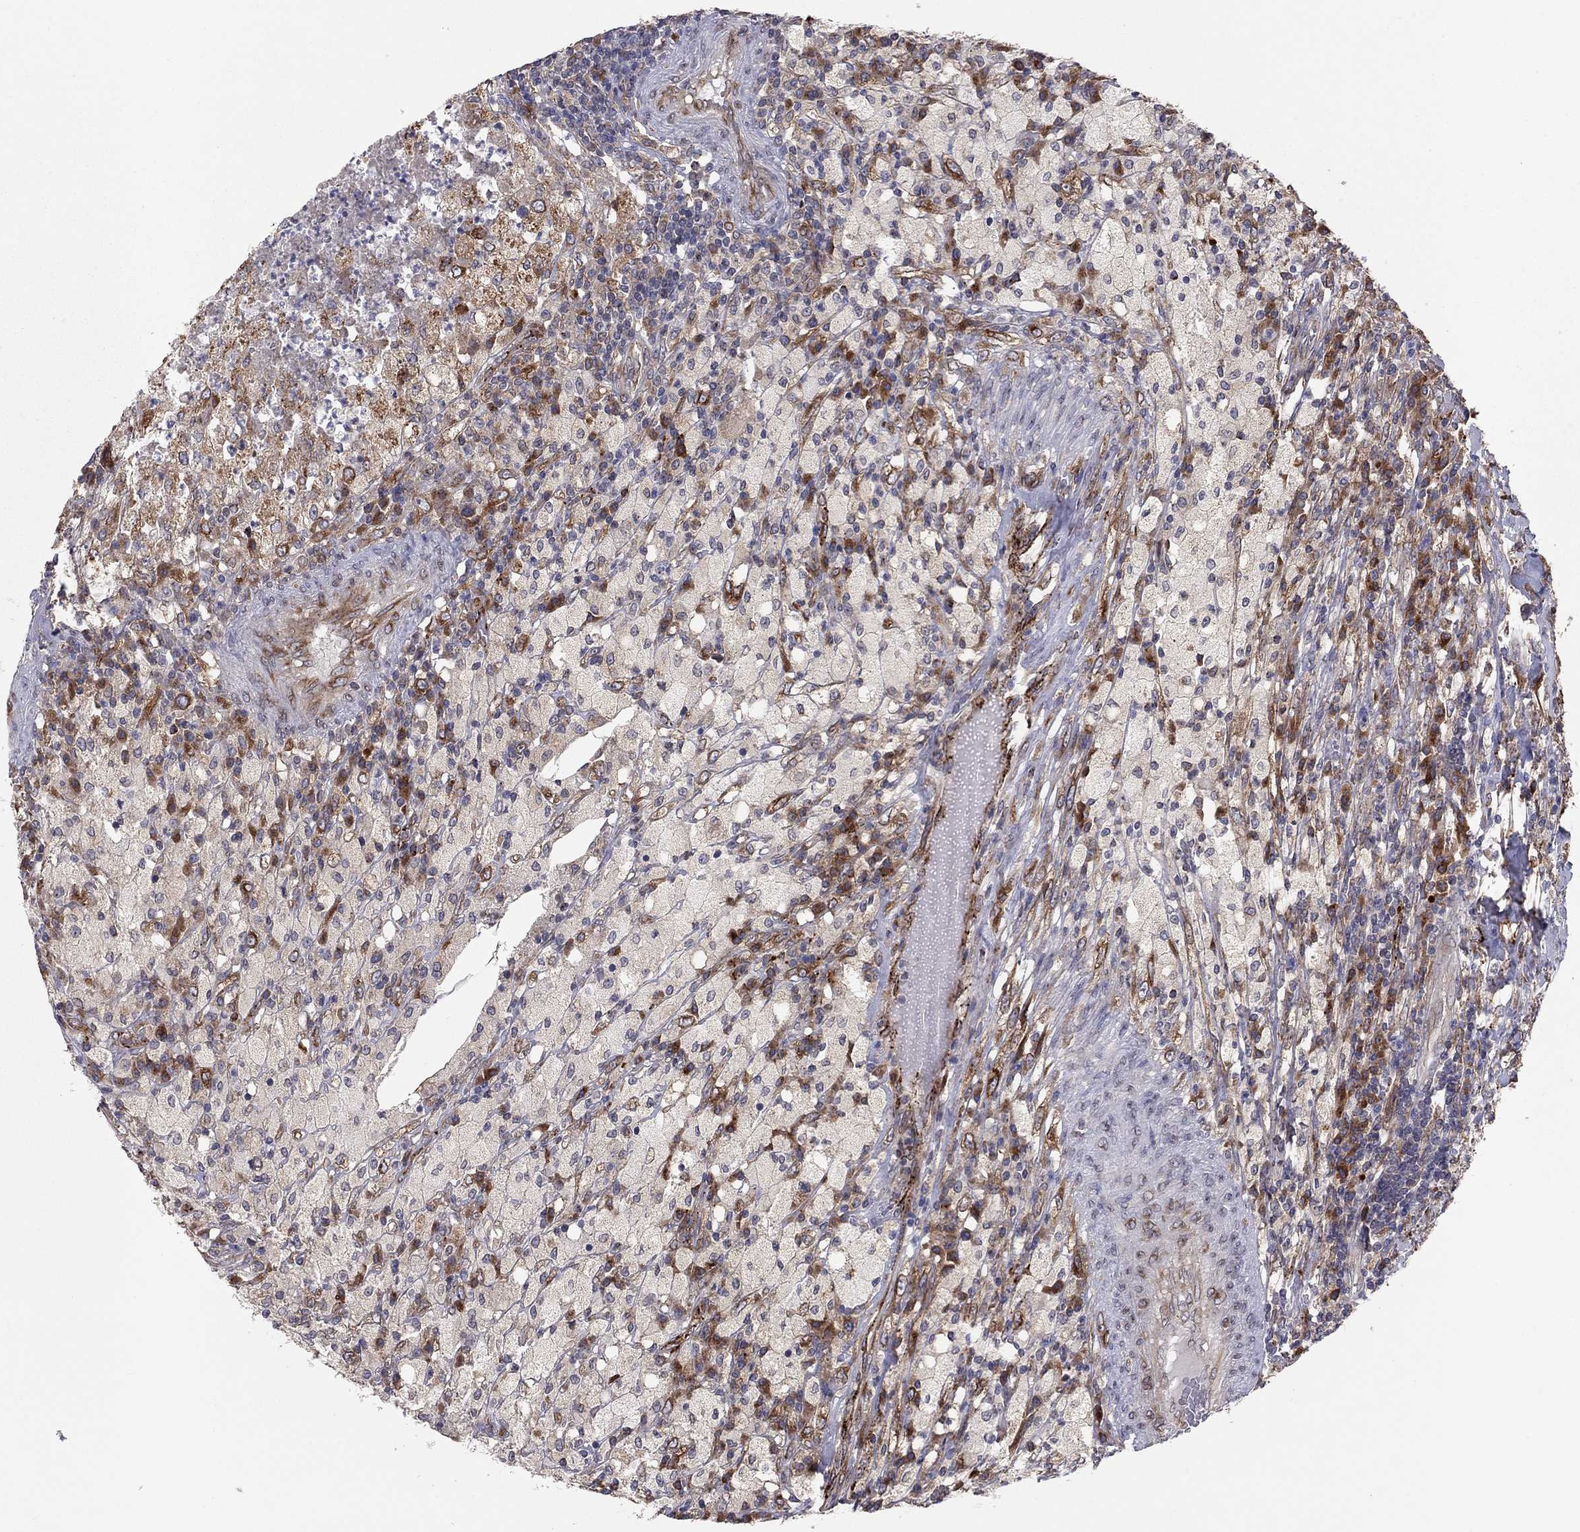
{"staining": {"intensity": "moderate", "quantity": "<25%", "location": "cytoplasmic/membranous"}, "tissue": "testis cancer", "cell_type": "Tumor cells", "image_type": "cancer", "snomed": [{"axis": "morphology", "description": "Necrosis, NOS"}, {"axis": "morphology", "description": "Carcinoma, Embryonal, NOS"}, {"axis": "topography", "description": "Testis"}], "caption": "Moderate cytoplasmic/membranous positivity for a protein is identified in about <25% of tumor cells of testis embryonal carcinoma using immunohistochemistry.", "gene": "YIF1A", "patient": {"sex": "male", "age": 19}}